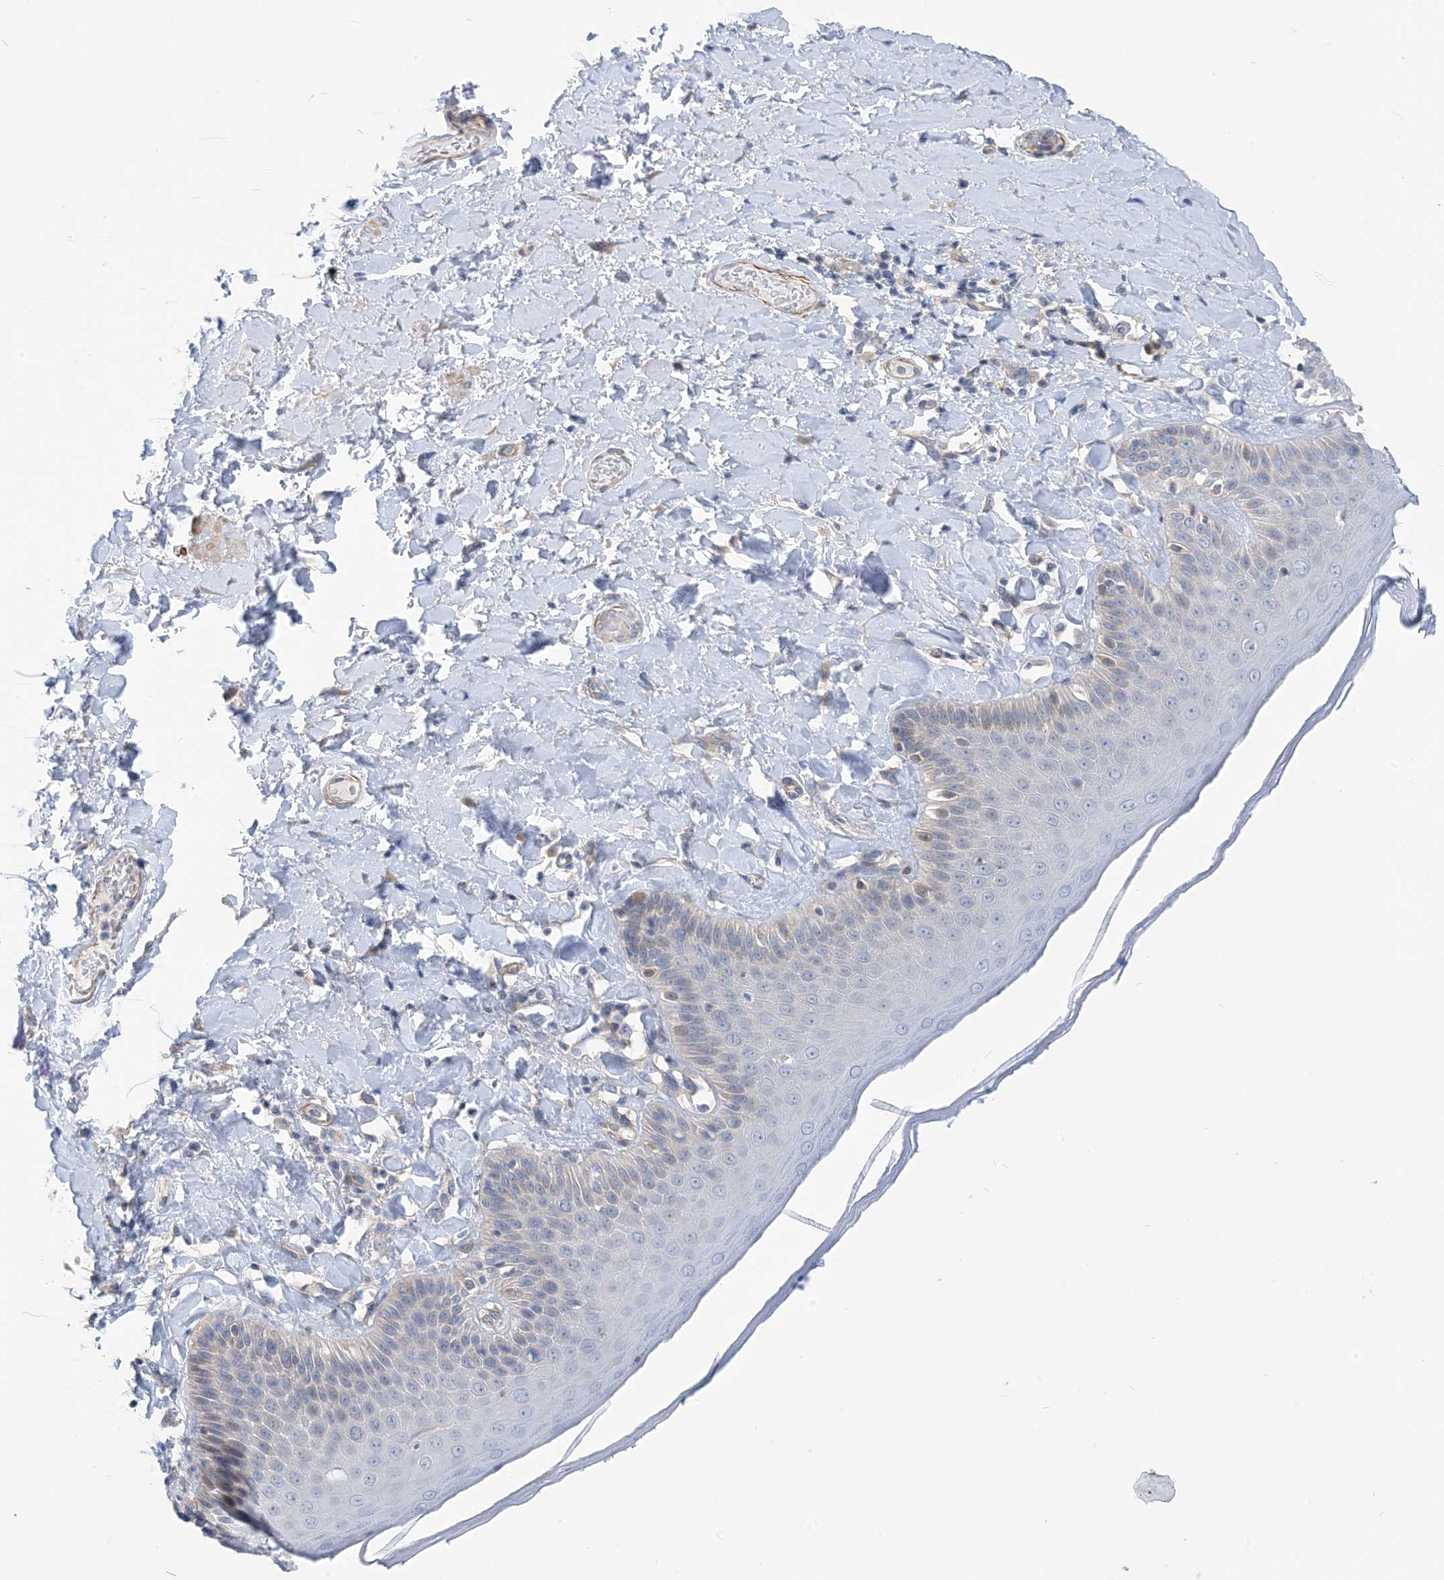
{"staining": {"intensity": "weak", "quantity": "<25%", "location": "cytoplasmic/membranous"}, "tissue": "skin", "cell_type": "Epidermal cells", "image_type": "normal", "snomed": [{"axis": "morphology", "description": "Normal tissue, NOS"}, {"axis": "topography", "description": "Anal"}], "caption": "An immunohistochemistry histopathology image of unremarkable skin is shown. There is no staining in epidermal cells of skin.", "gene": "PLEKHA3", "patient": {"sex": "male", "age": 69}}